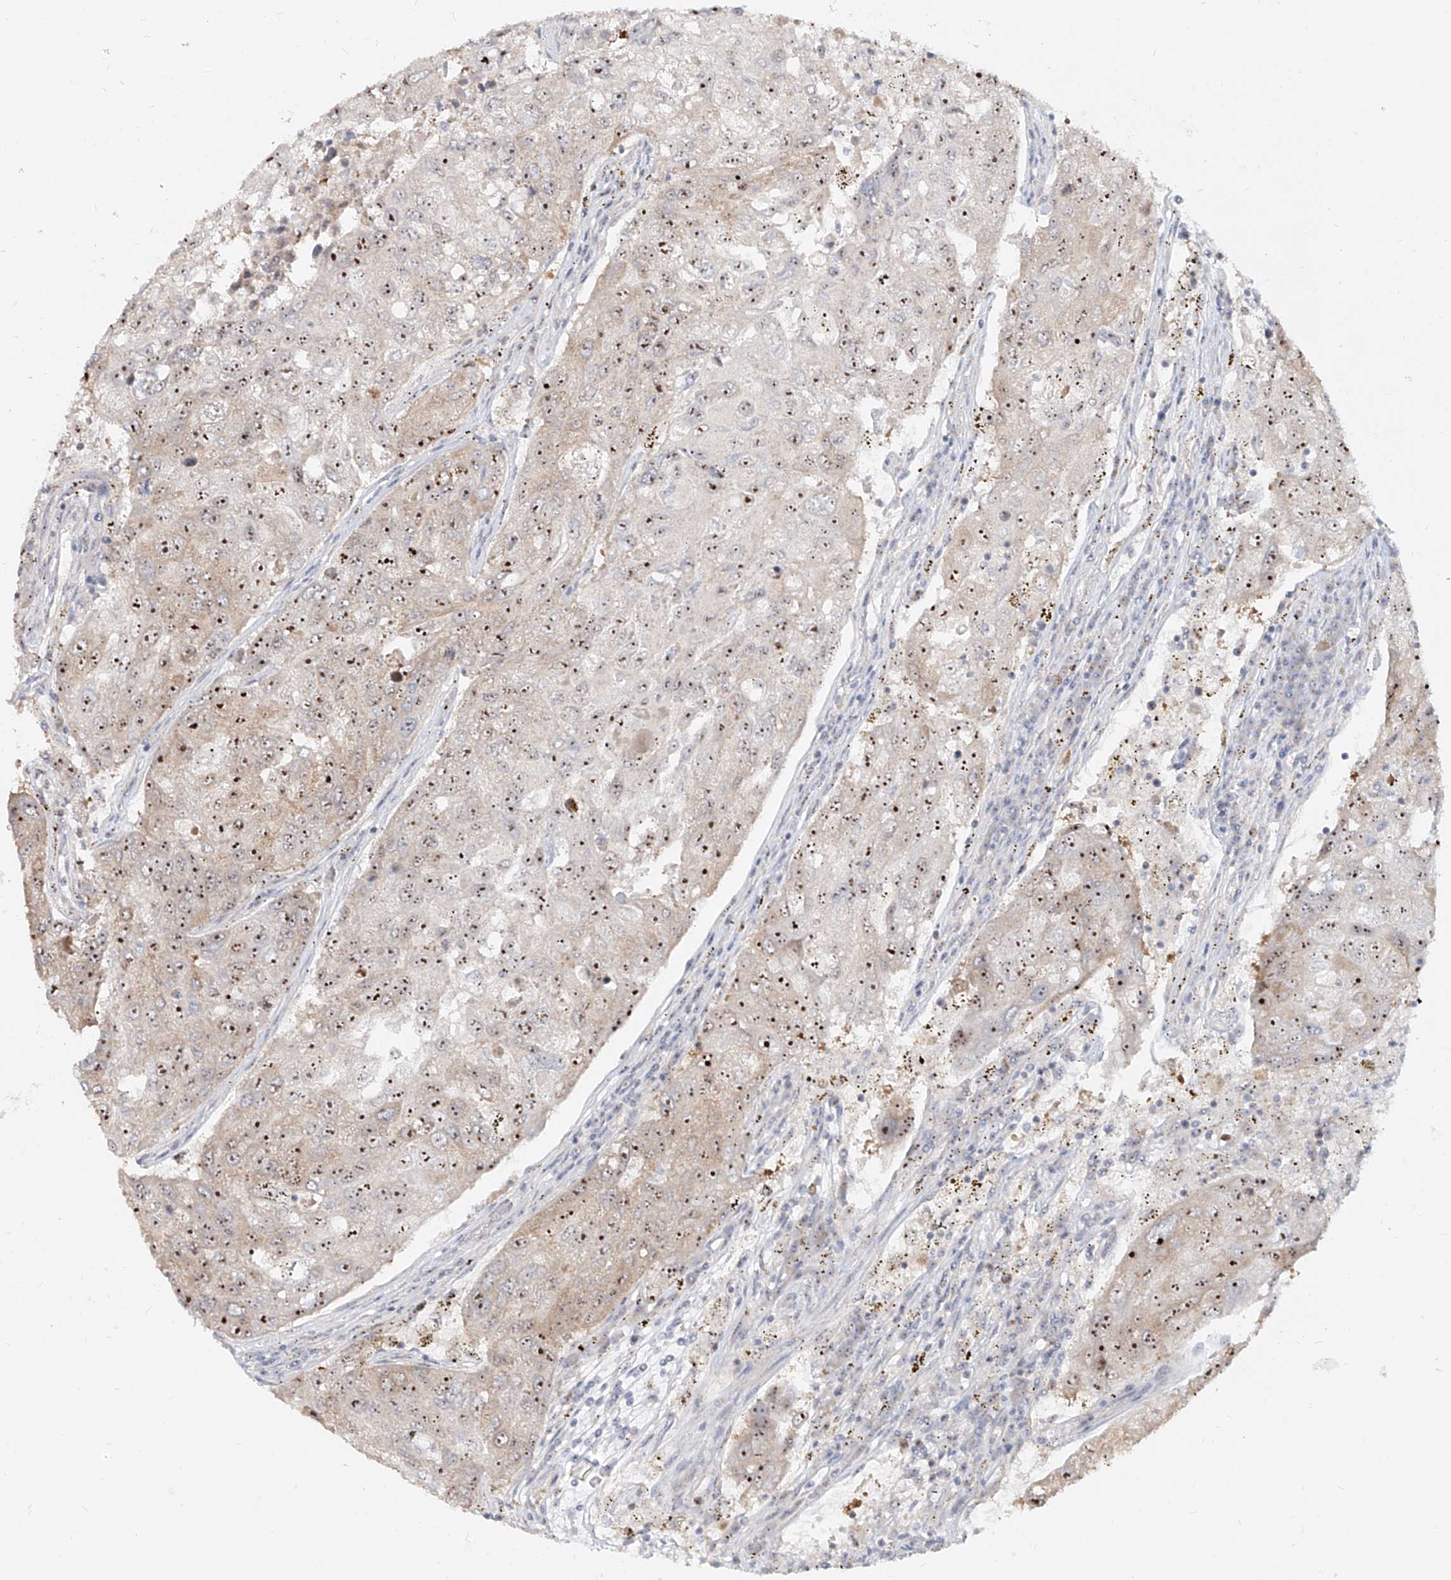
{"staining": {"intensity": "strong", "quantity": ">75%", "location": "nuclear"}, "tissue": "urothelial cancer", "cell_type": "Tumor cells", "image_type": "cancer", "snomed": [{"axis": "morphology", "description": "Urothelial carcinoma, High grade"}, {"axis": "topography", "description": "Lymph node"}, {"axis": "topography", "description": "Urinary bladder"}], "caption": "Urothelial carcinoma (high-grade) stained with a protein marker exhibits strong staining in tumor cells.", "gene": "BYSL", "patient": {"sex": "male", "age": 51}}